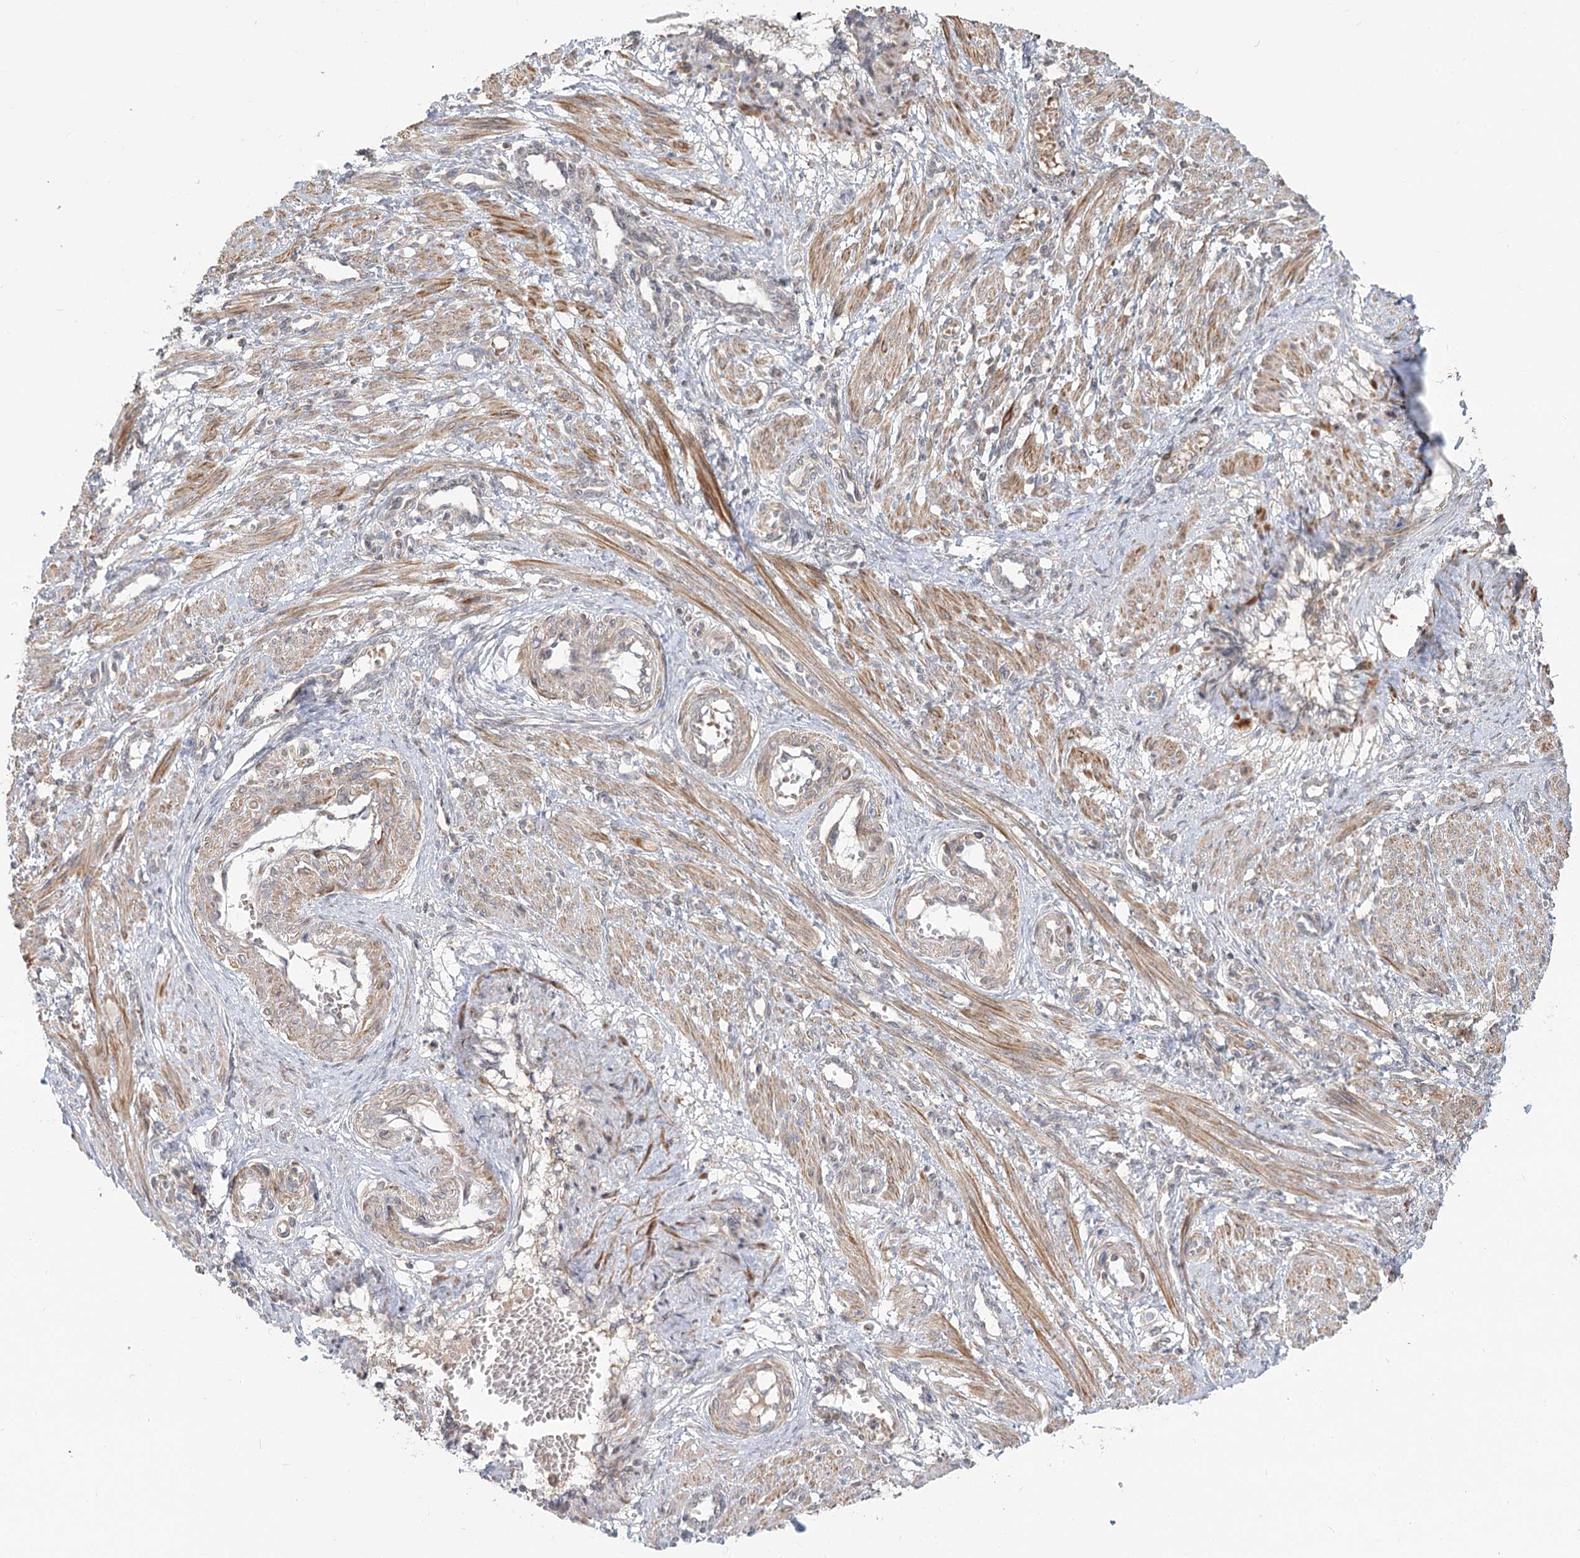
{"staining": {"intensity": "moderate", "quantity": ">75%", "location": "cytoplasmic/membranous"}, "tissue": "smooth muscle", "cell_type": "Smooth muscle cells", "image_type": "normal", "snomed": [{"axis": "morphology", "description": "Normal tissue, NOS"}, {"axis": "topography", "description": "Endometrium"}], "caption": "Immunohistochemical staining of benign human smooth muscle shows medium levels of moderate cytoplasmic/membranous positivity in about >75% of smooth muscle cells.", "gene": "MTMR3", "patient": {"sex": "female", "age": 33}}